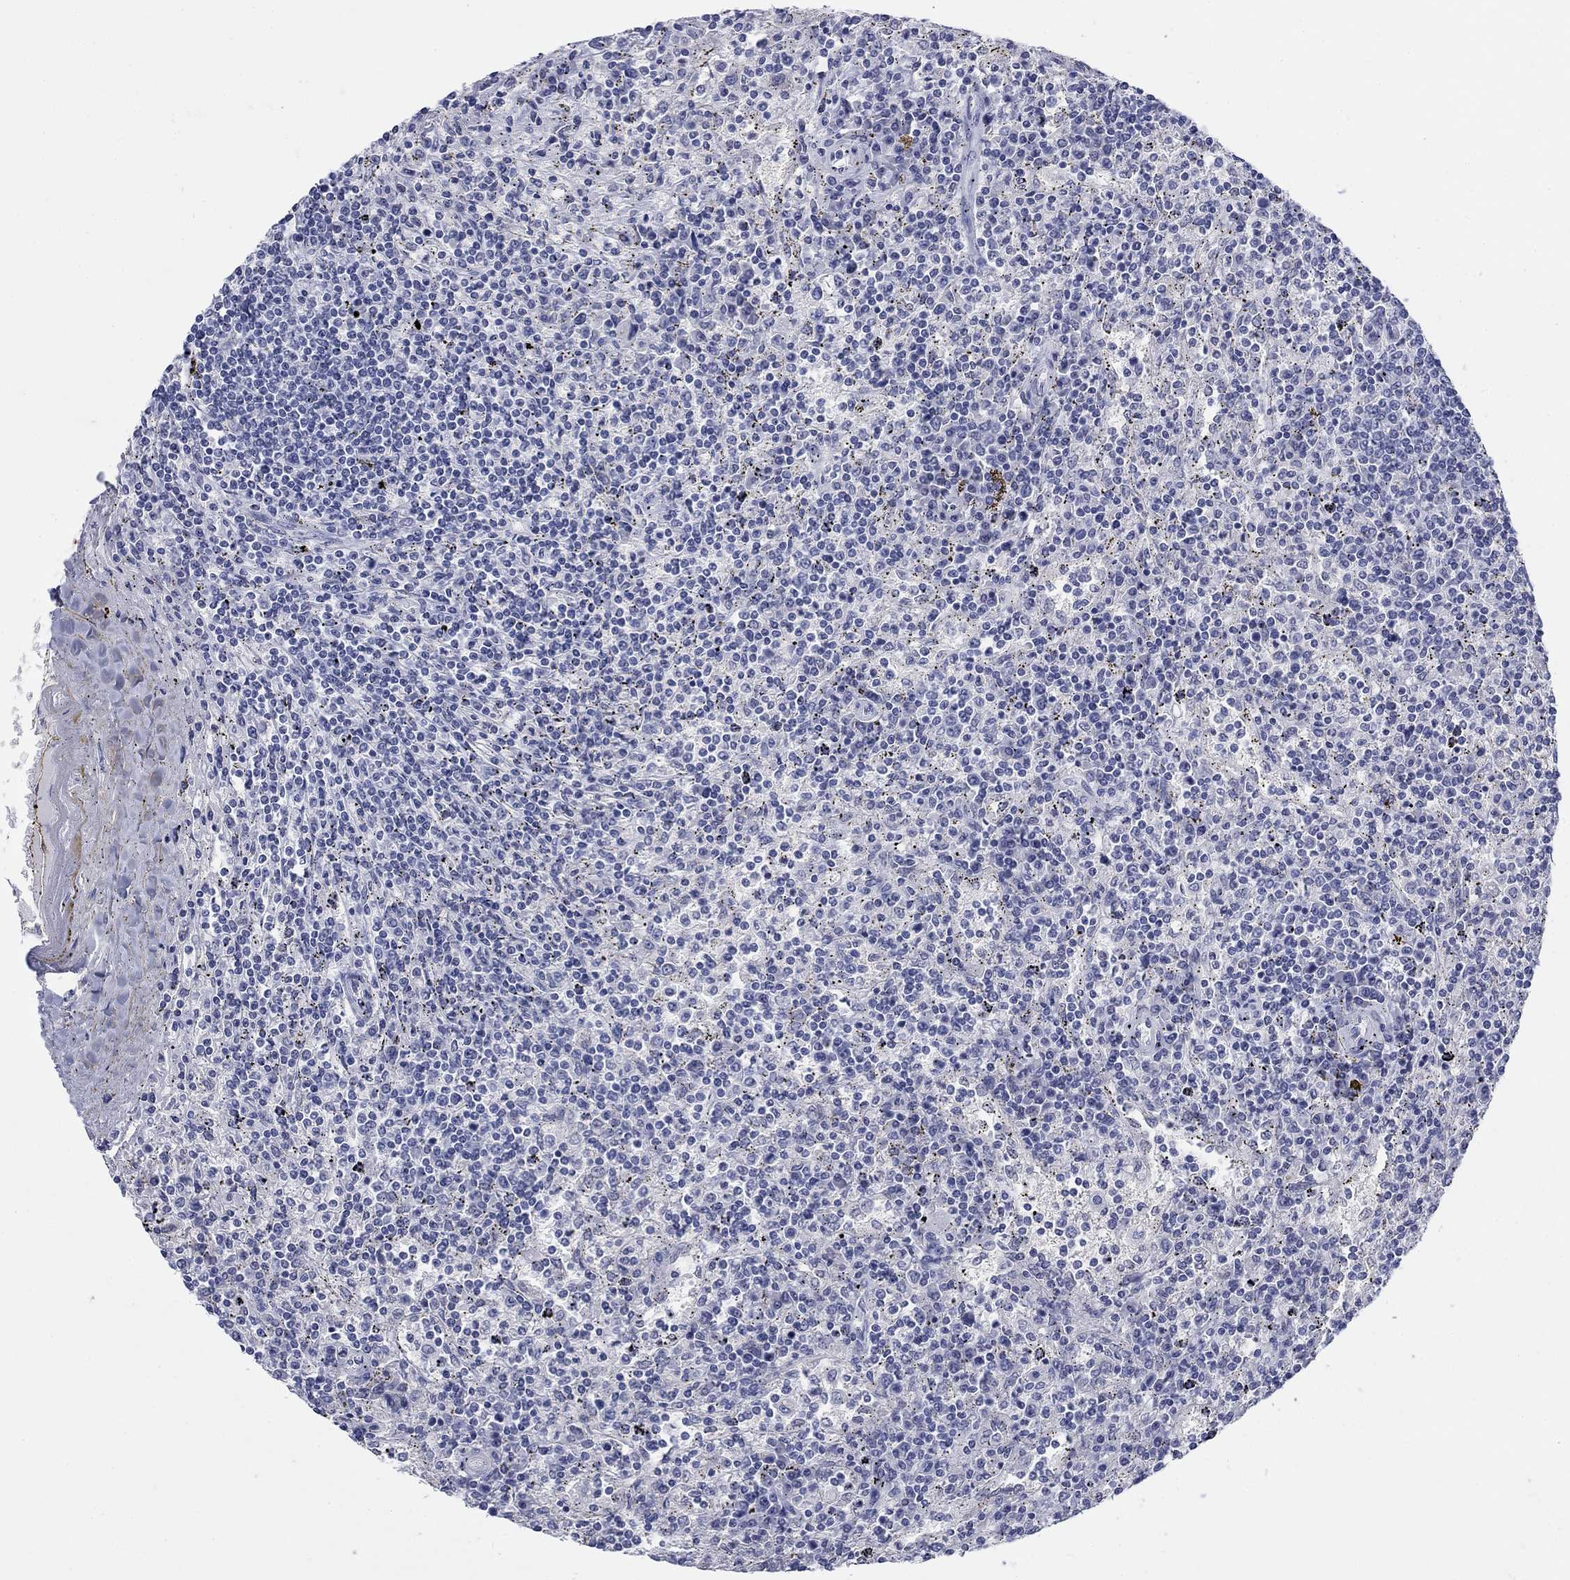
{"staining": {"intensity": "negative", "quantity": "none", "location": "none"}, "tissue": "lymphoma", "cell_type": "Tumor cells", "image_type": "cancer", "snomed": [{"axis": "morphology", "description": "Malignant lymphoma, non-Hodgkin's type, Low grade"}, {"axis": "topography", "description": "Spleen"}], "caption": "Tumor cells are negative for brown protein staining in malignant lymphoma, non-Hodgkin's type (low-grade). (DAB (3,3'-diaminobenzidine) immunohistochemistry with hematoxylin counter stain).", "gene": "ATP6V1G2", "patient": {"sex": "male", "age": 62}}